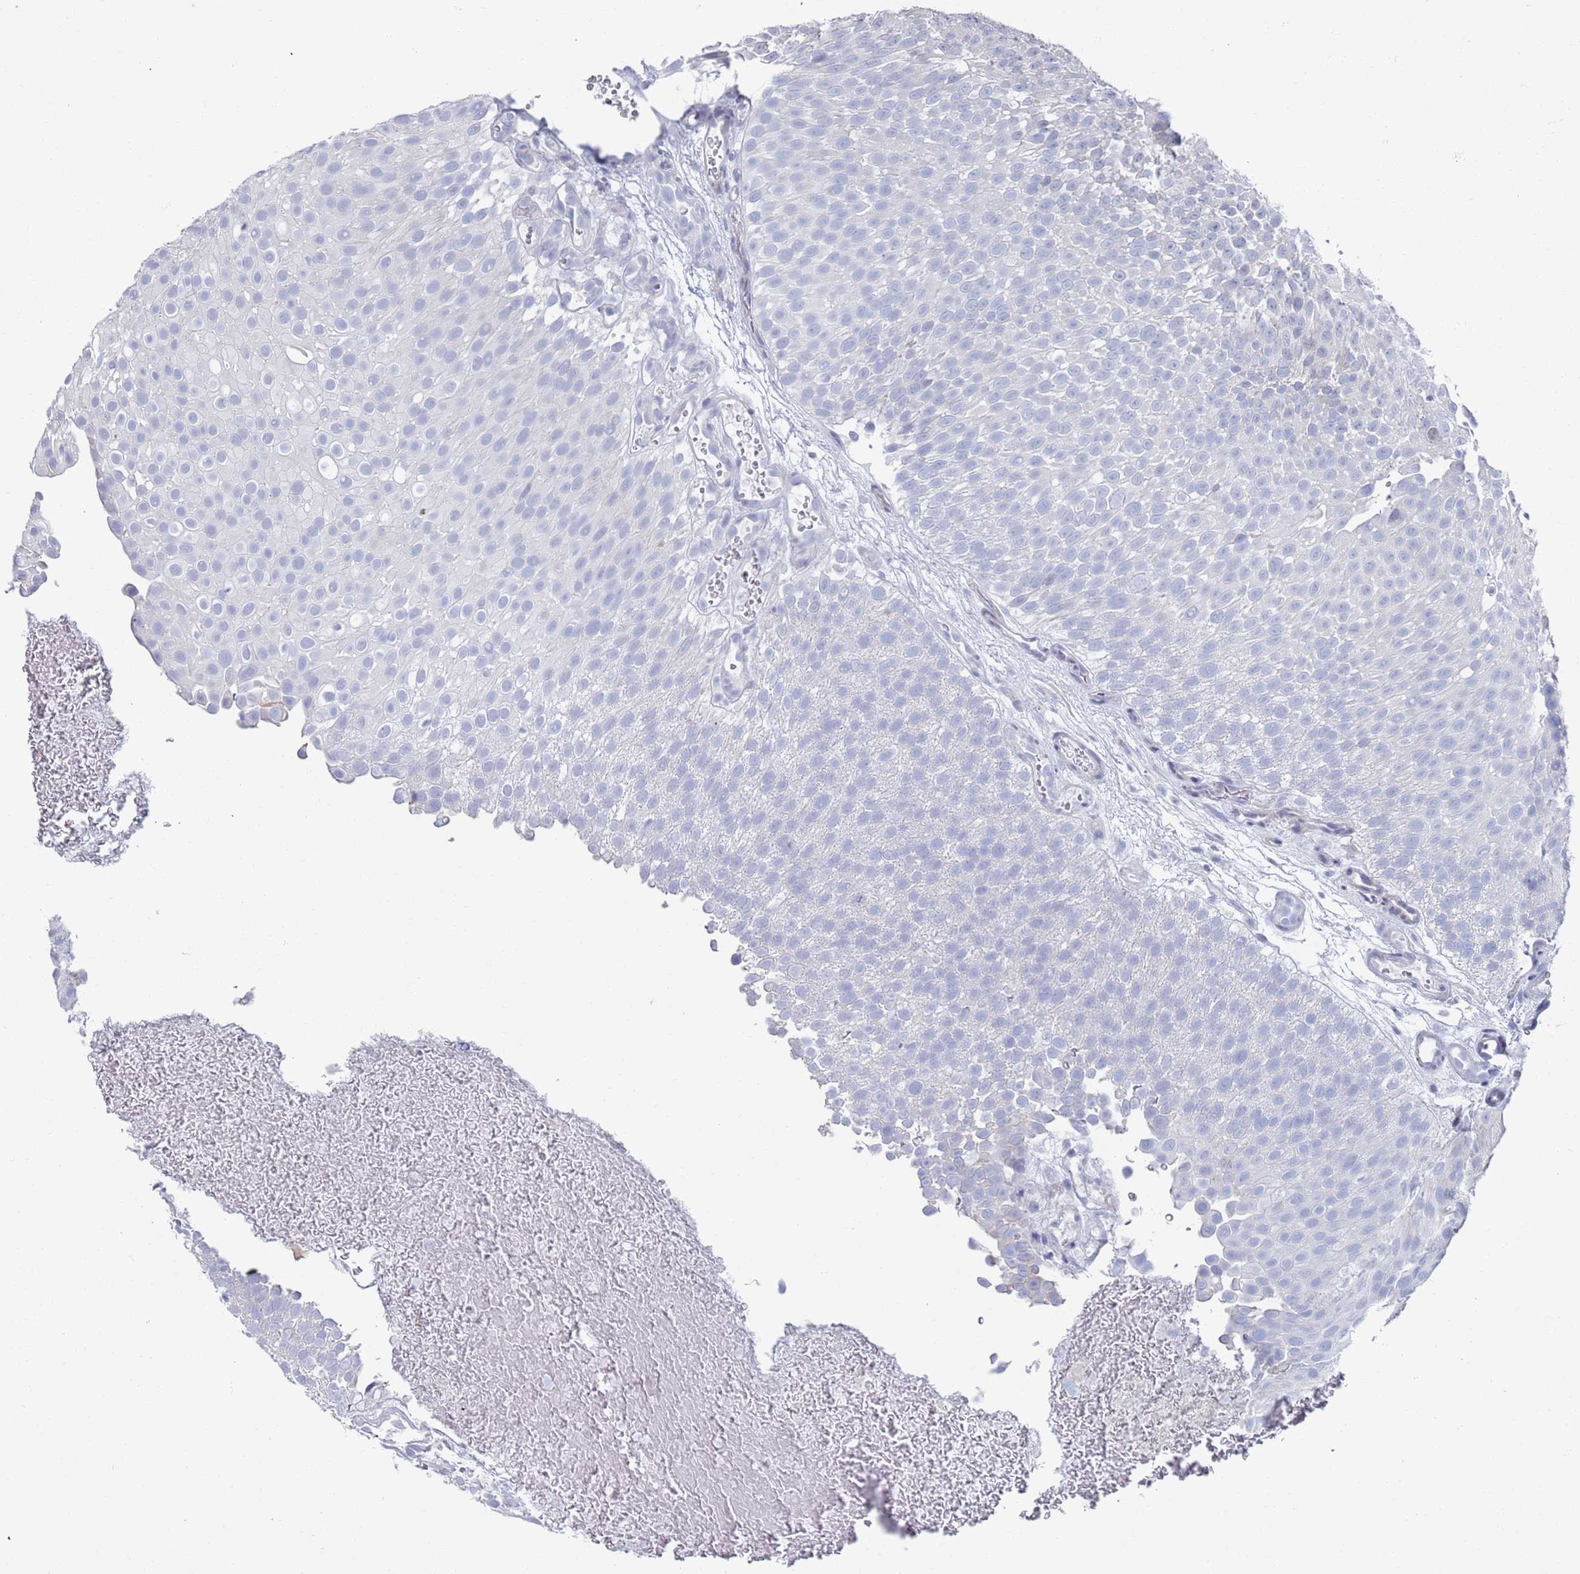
{"staining": {"intensity": "negative", "quantity": "none", "location": "none"}, "tissue": "urothelial cancer", "cell_type": "Tumor cells", "image_type": "cancer", "snomed": [{"axis": "morphology", "description": "Urothelial carcinoma, Low grade"}, {"axis": "topography", "description": "Urinary bladder"}], "caption": "Tumor cells are negative for brown protein staining in urothelial carcinoma (low-grade).", "gene": "MAT1A", "patient": {"sex": "male", "age": 78}}